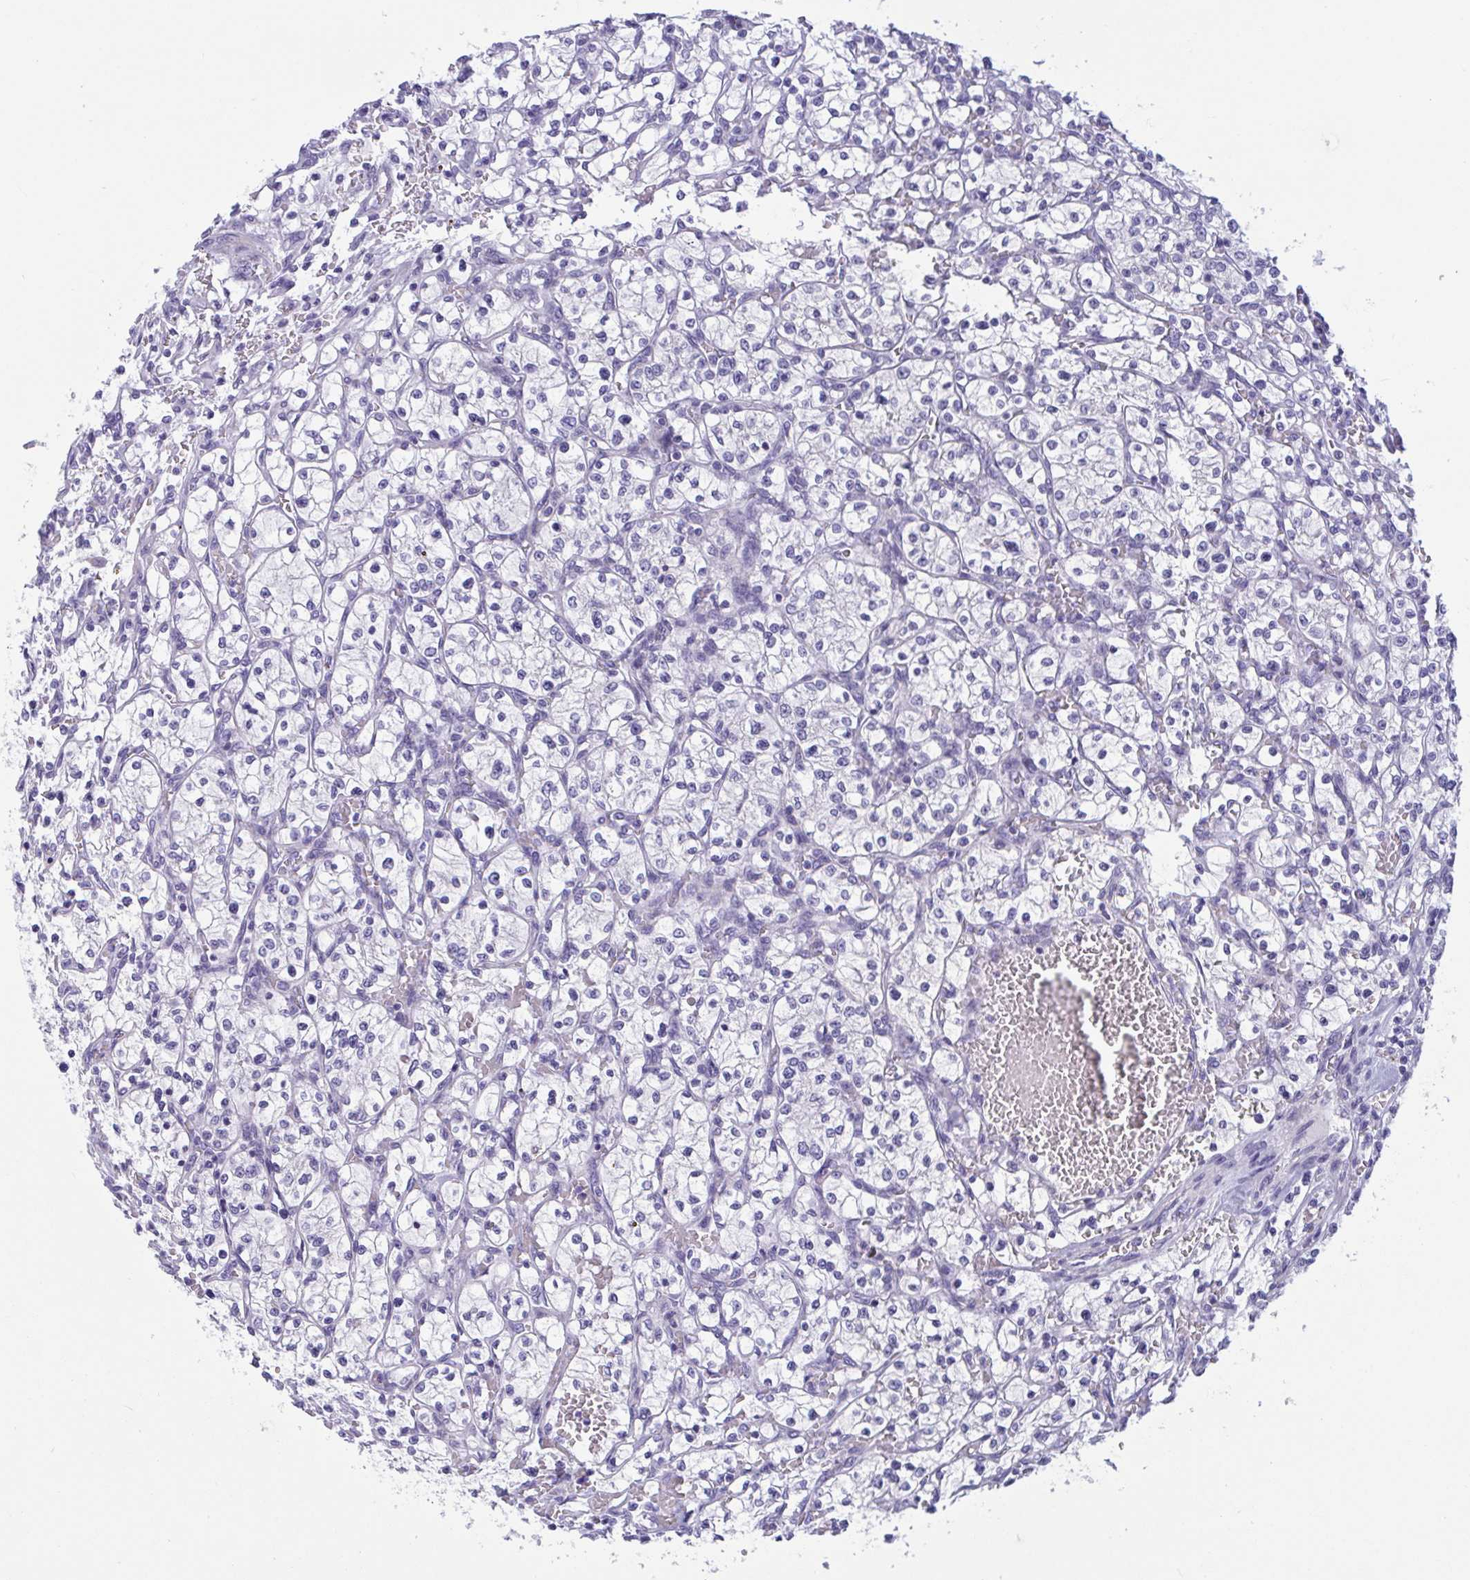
{"staining": {"intensity": "negative", "quantity": "none", "location": "none"}, "tissue": "renal cancer", "cell_type": "Tumor cells", "image_type": "cancer", "snomed": [{"axis": "morphology", "description": "Adenocarcinoma, NOS"}, {"axis": "topography", "description": "Kidney"}], "caption": "IHC micrograph of human renal adenocarcinoma stained for a protein (brown), which demonstrates no expression in tumor cells.", "gene": "OXLD1", "patient": {"sex": "female", "age": 64}}